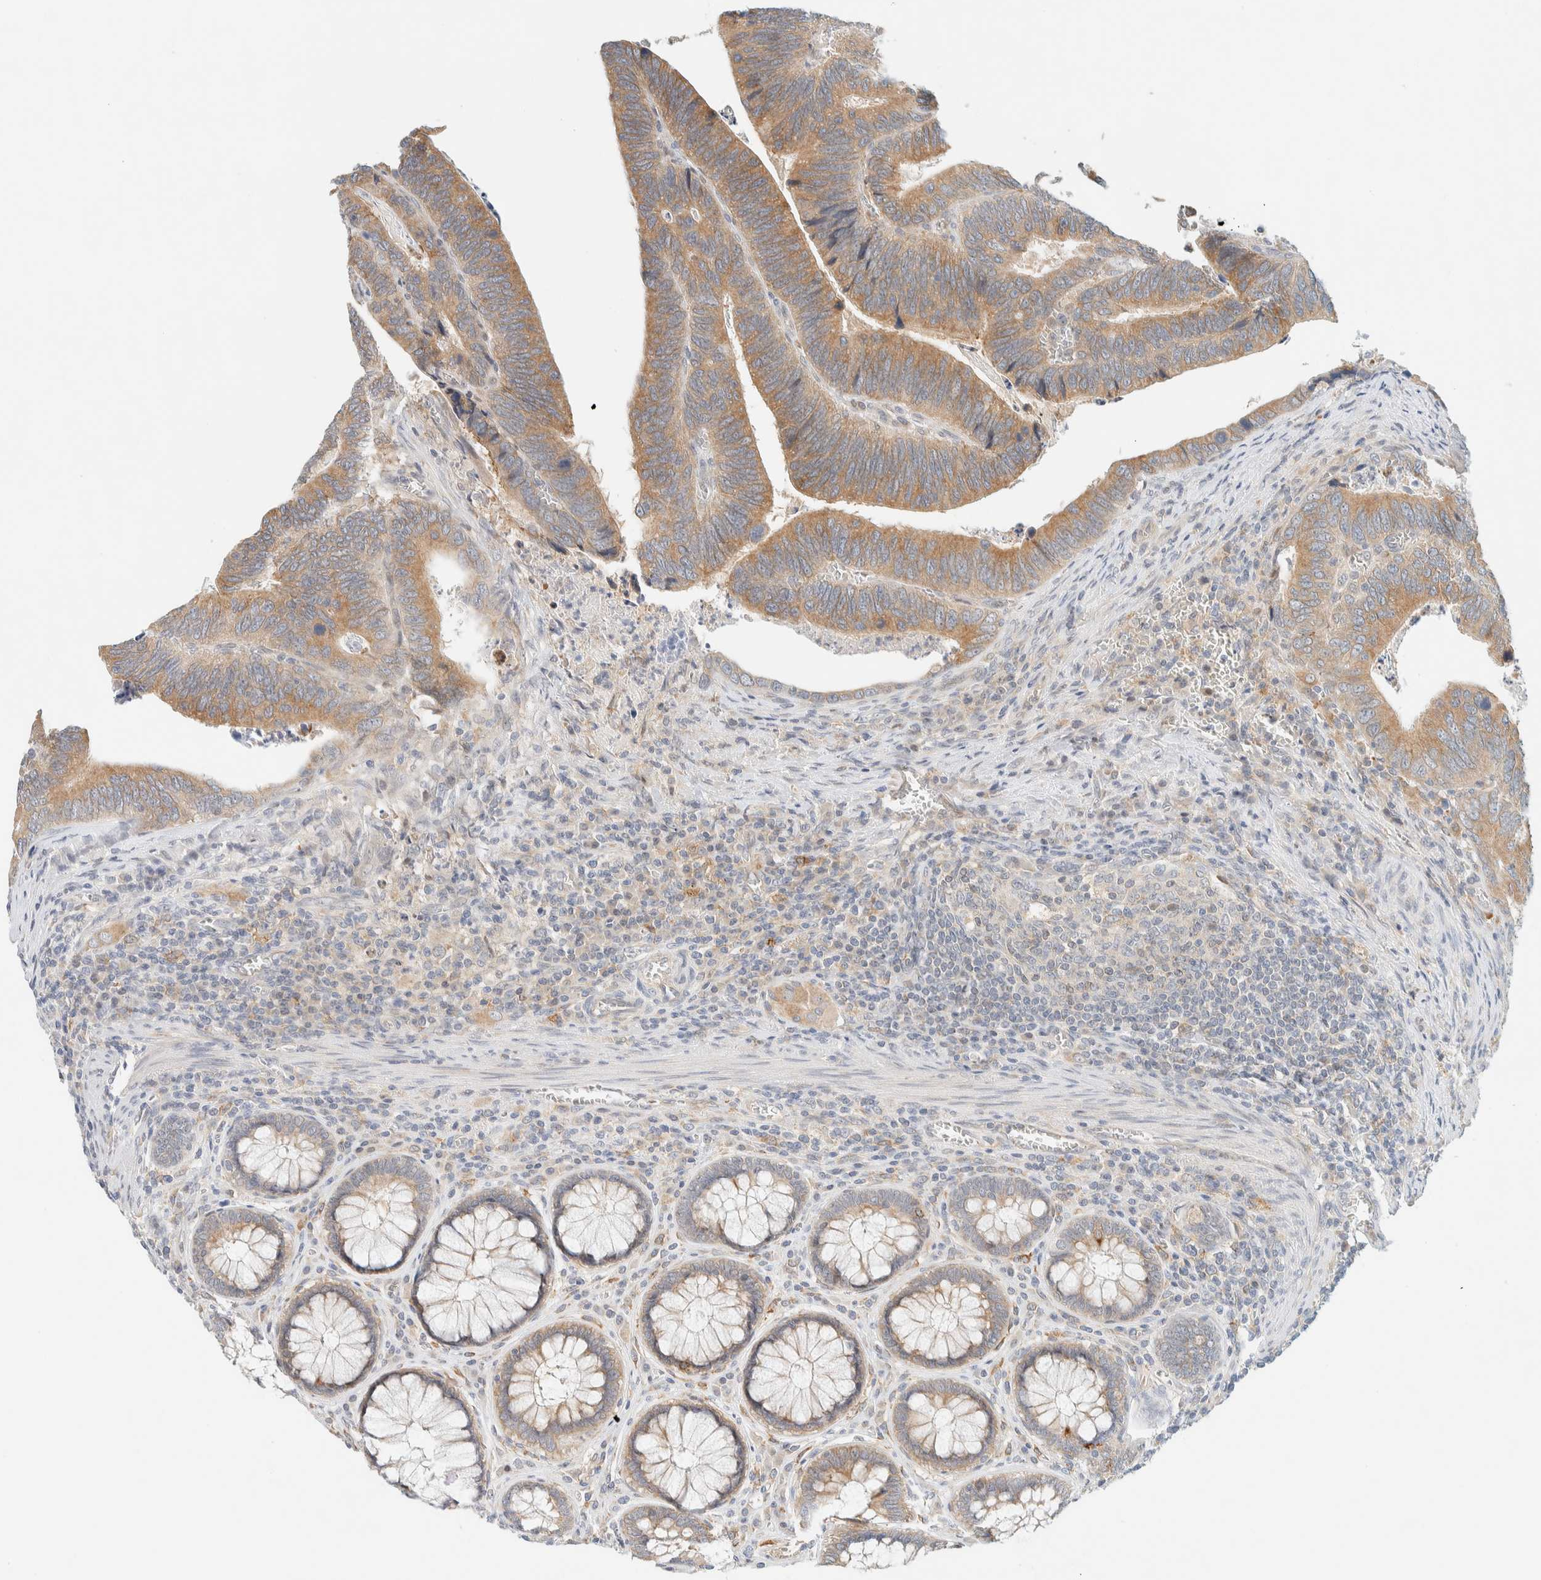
{"staining": {"intensity": "moderate", "quantity": ">75%", "location": "cytoplasmic/membranous"}, "tissue": "colorectal cancer", "cell_type": "Tumor cells", "image_type": "cancer", "snomed": [{"axis": "morphology", "description": "Inflammation, NOS"}, {"axis": "morphology", "description": "Adenocarcinoma, NOS"}, {"axis": "topography", "description": "Colon"}], "caption": "A brown stain shows moderate cytoplasmic/membranous staining of a protein in human colorectal cancer (adenocarcinoma) tumor cells. (brown staining indicates protein expression, while blue staining denotes nuclei).", "gene": "SUMF2", "patient": {"sex": "male", "age": 72}}